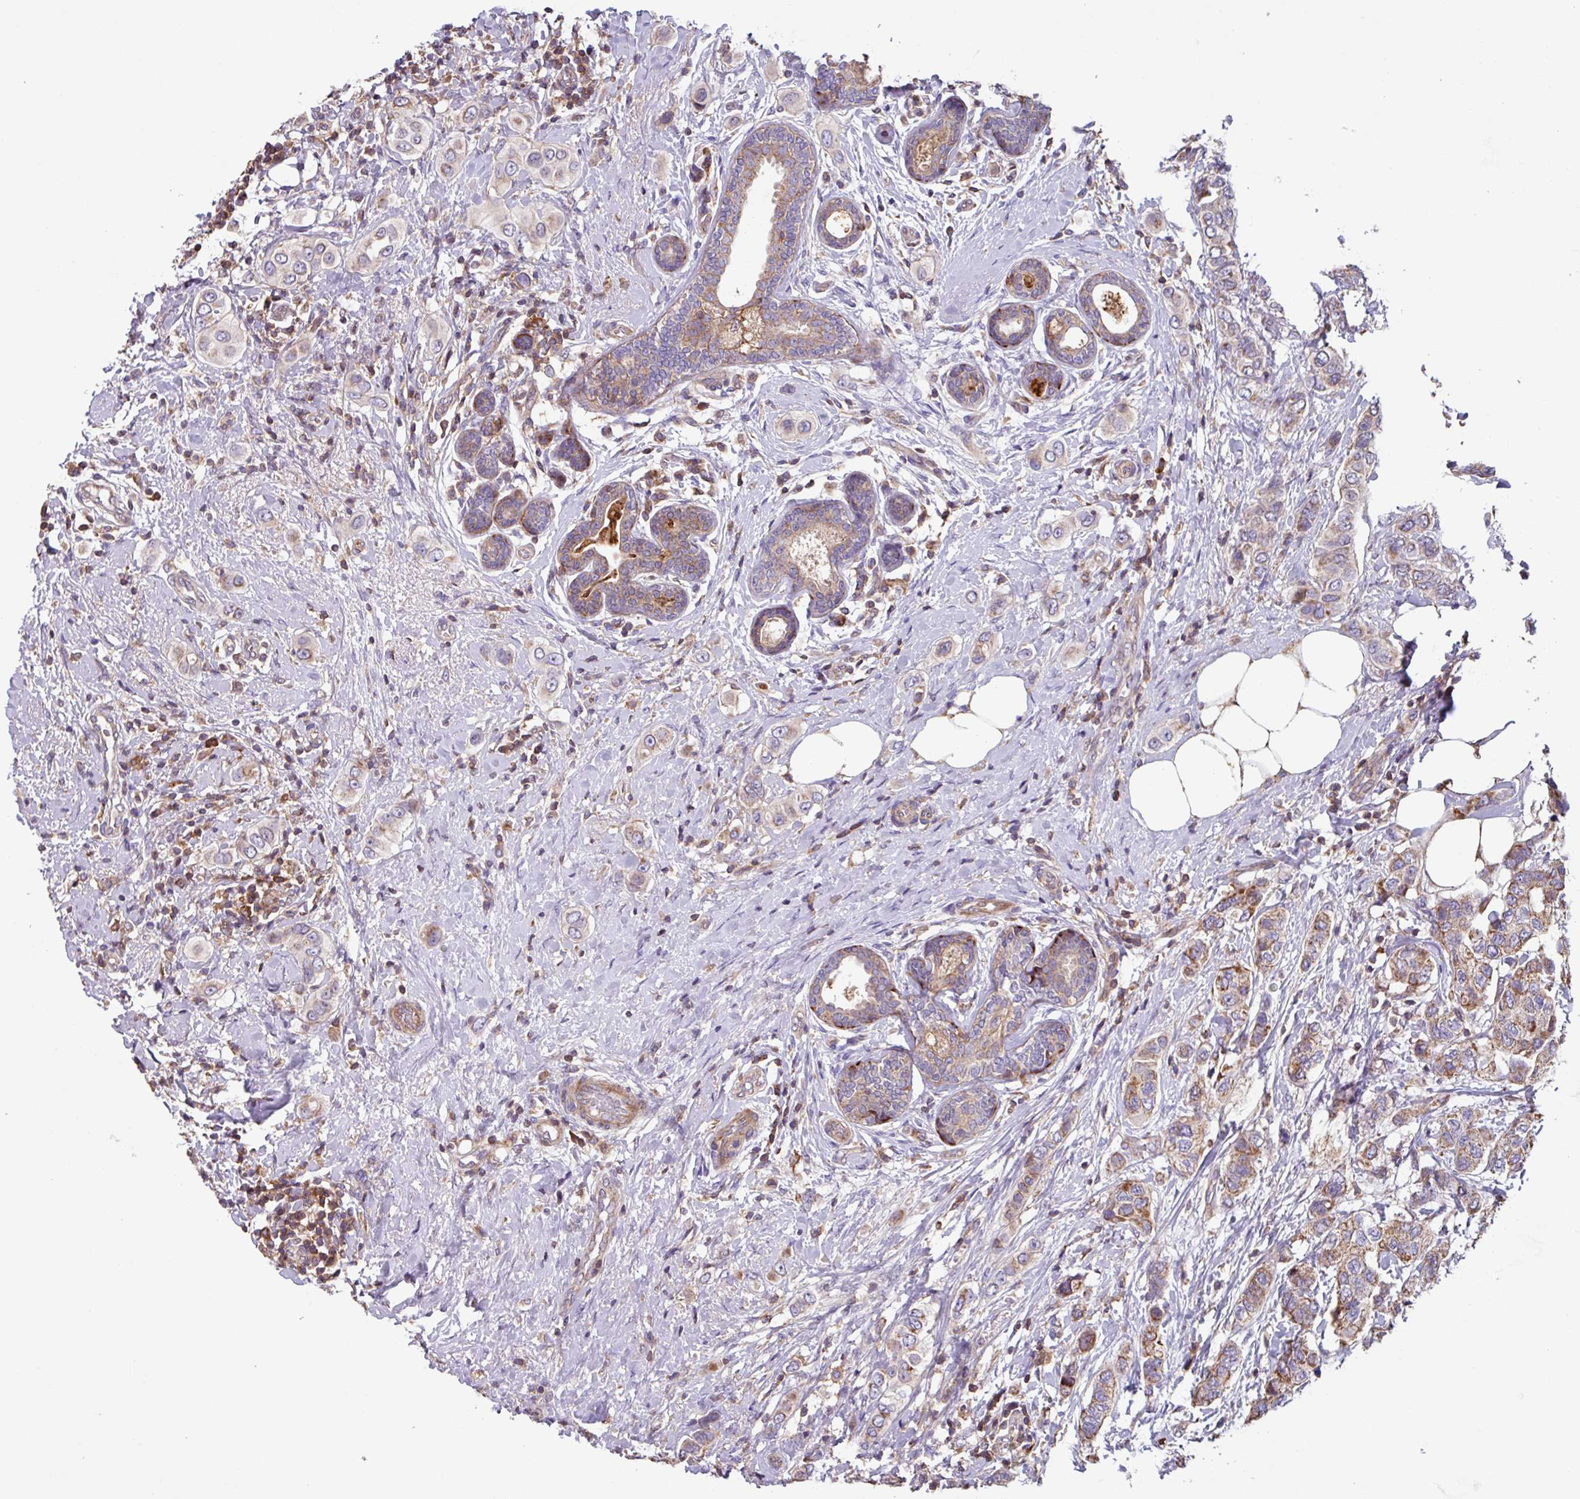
{"staining": {"intensity": "moderate", "quantity": "25%-75%", "location": "cytoplasmic/membranous"}, "tissue": "breast cancer", "cell_type": "Tumor cells", "image_type": "cancer", "snomed": [{"axis": "morphology", "description": "Lobular carcinoma"}, {"axis": "topography", "description": "Breast"}], "caption": "Breast cancer (lobular carcinoma) stained with a brown dye reveals moderate cytoplasmic/membranous positive positivity in about 25%-75% of tumor cells.", "gene": "PLEKHD1", "patient": {"sex": "female", "age": 51}}